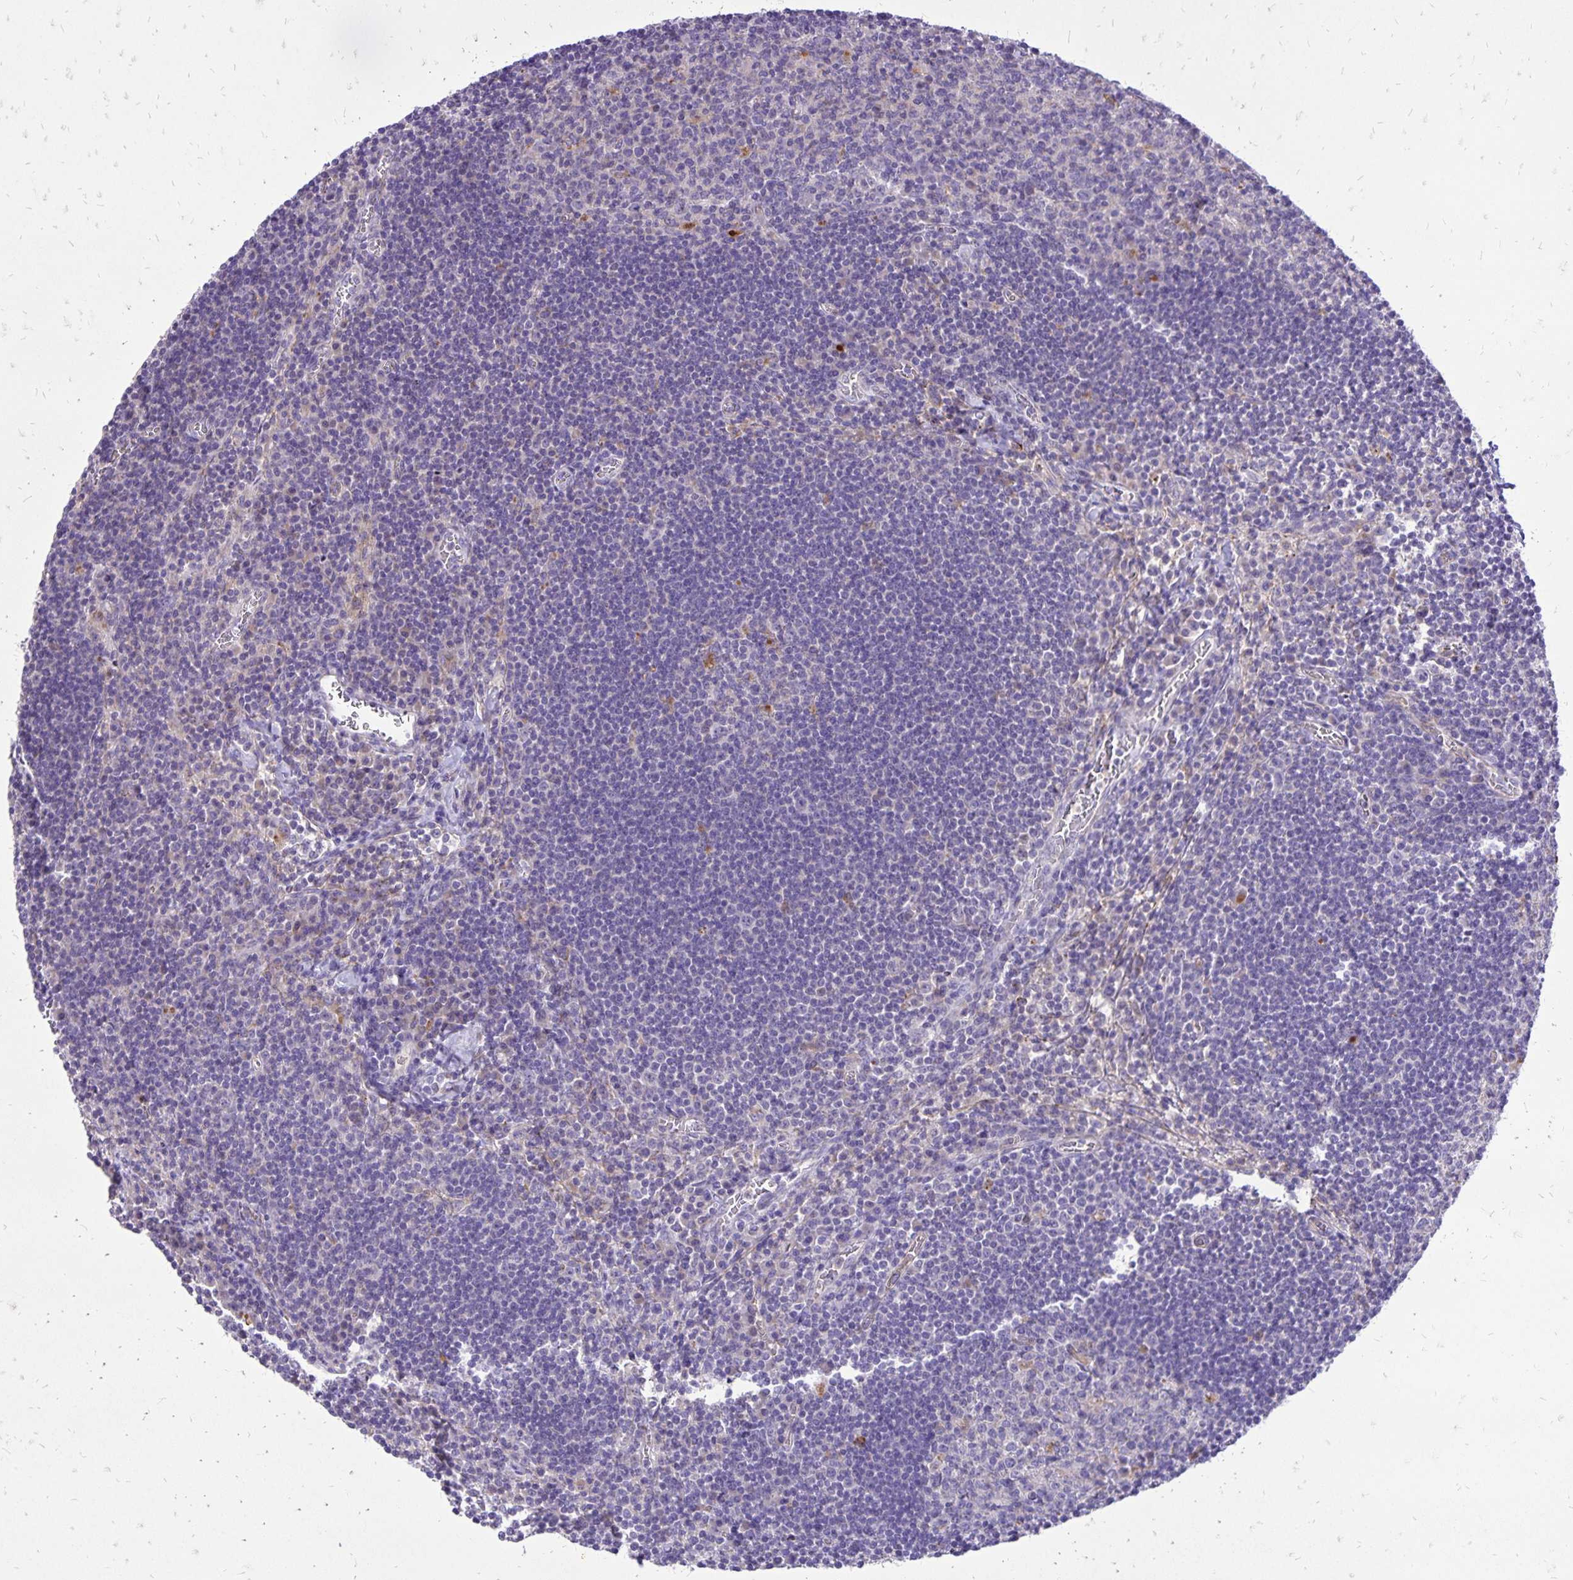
{"staining": {"intensity": "negative", "quantity": "none", "location": "none"}, "tissue": "lymph node", "cell_type": "Germinal center cells", "image_type": "normal", "snomed": [{"axis": "morphology", "description": "Normal tissue, NOS"}, {"axis": "topography", "description": "Lymph node"}], "caption": "Immunohistochemistry (IHC) micrograph of unremarkable human lymph node stained for a protein (brown), which demonstrates no positivity in germinal center cells.", "gene": "EIF5A", "patient": {"sex": "male", "age": 67}}